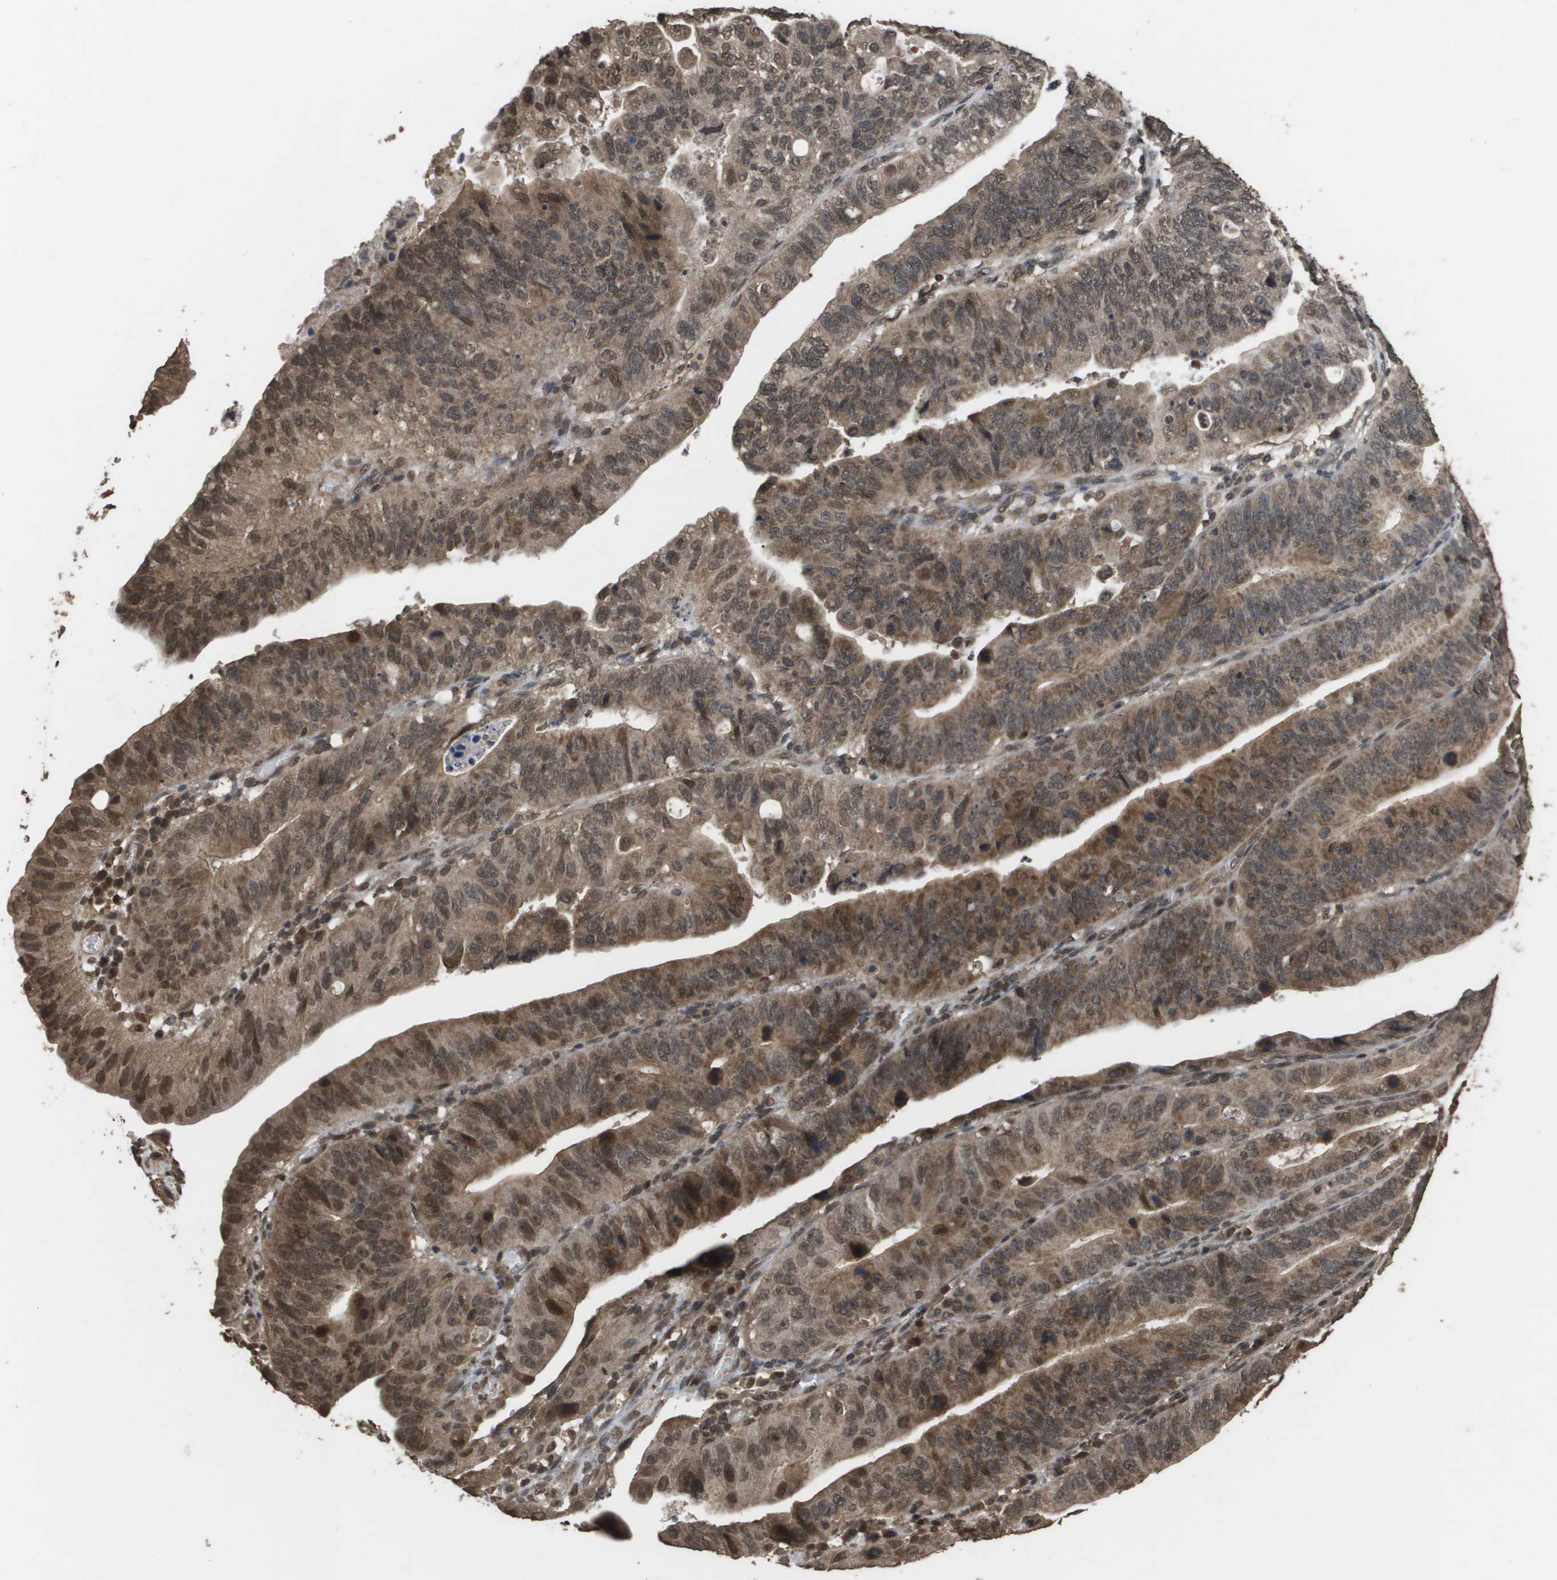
{"staining": {"intensity": "moderate", "quantity": ">75%", "location": "cytoplasmic/membranous"}, "tissue": "stomach cancer", "cell_type": "Tumor cells", "image_type": "cancer", "snomed": [{"axis": "morphology", "description": "Adenocarcinoma, NOS"}, {"axis": "topography", "description": "Stomach"}], "caption": "Stomach cancer (adenocarcinoma) stained for a protein (brown) displays moderate cytoplasmic/membranous positive staining in about >75% of tumor cells.", "gene": "AXIN2", "patient": {"sex": "male", "age": 59}}